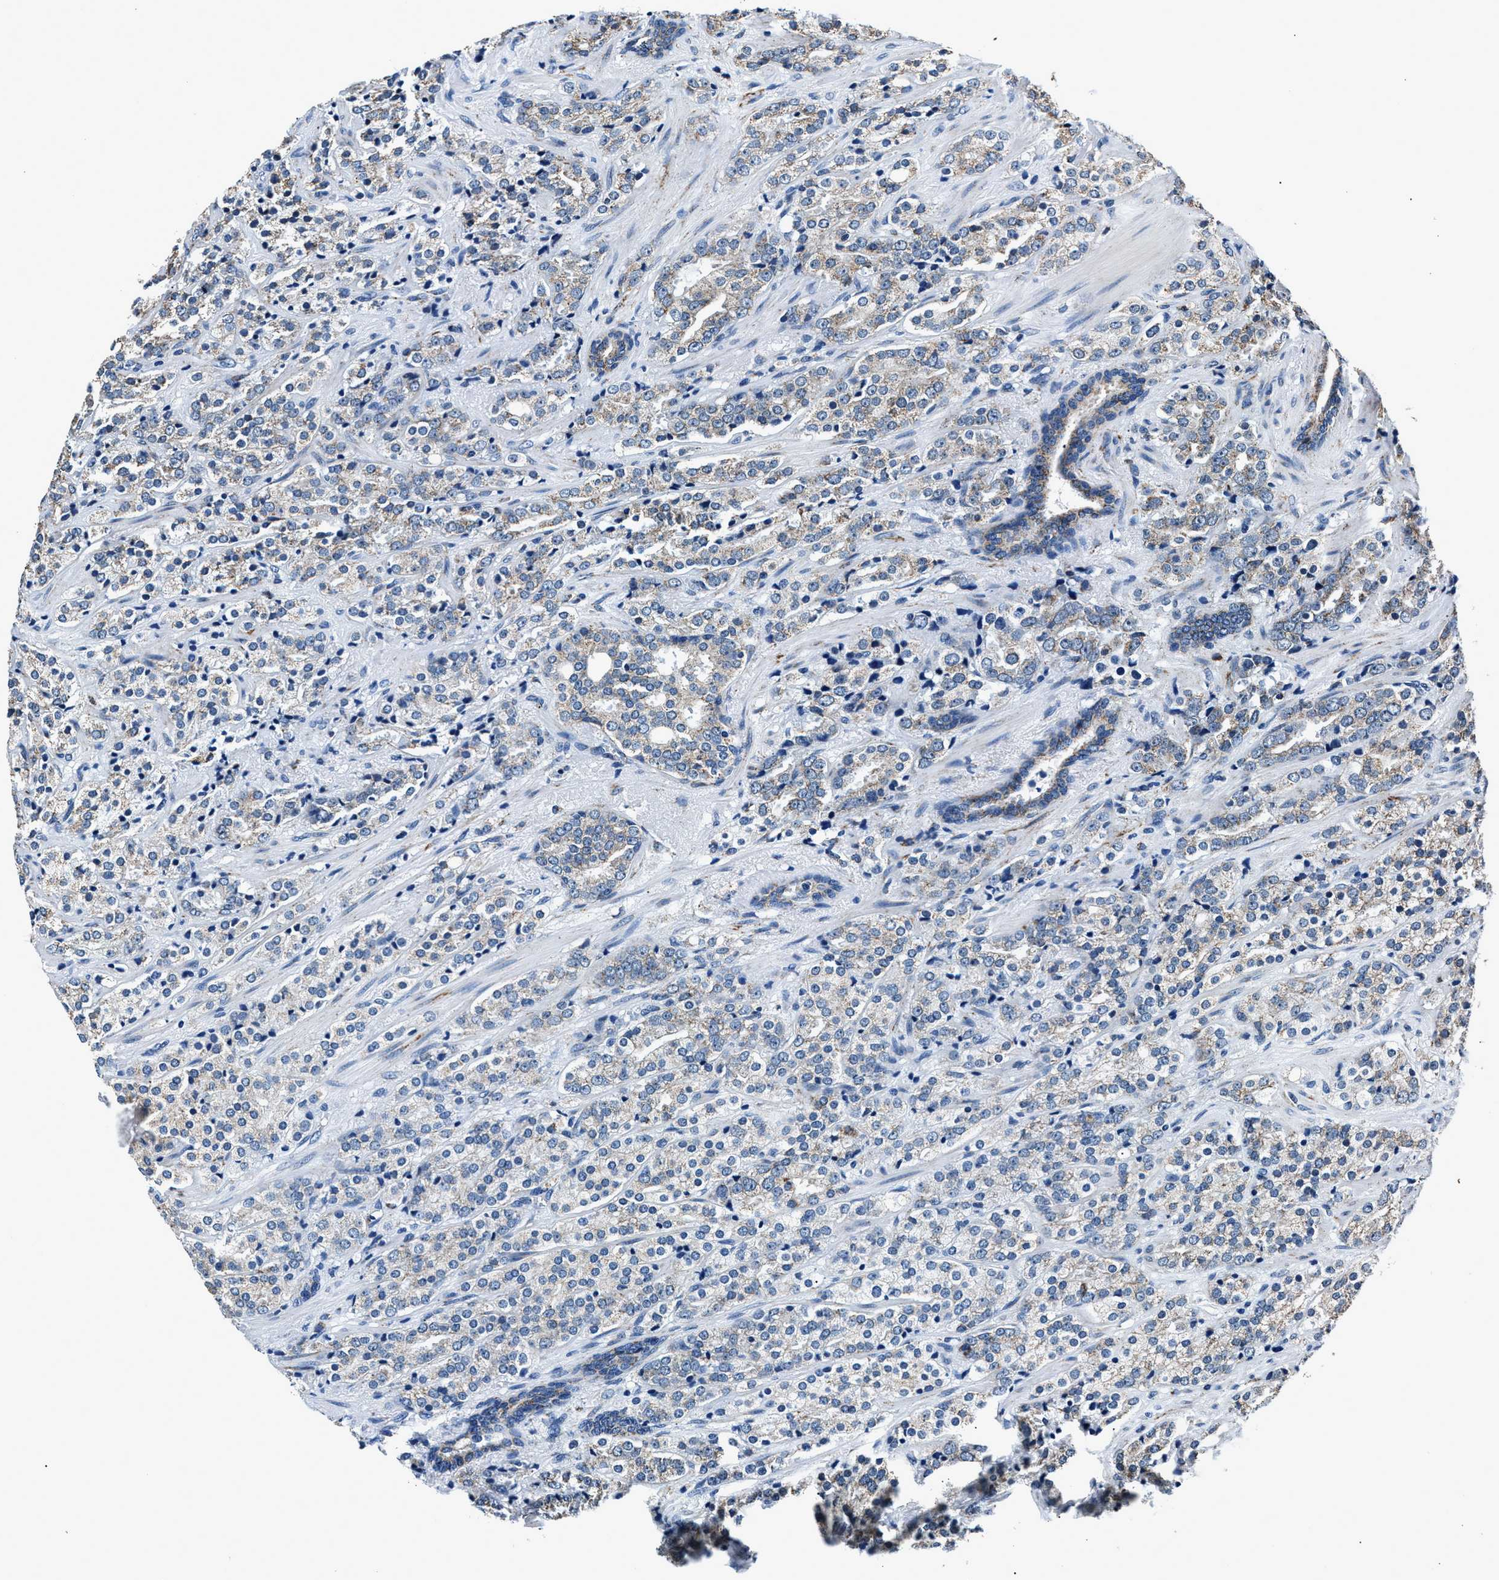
{"staining": {"intensity": "weak", "quantity": "25%-75%", "location": "cytoplasmic/membranous"}, "tissue": "prostate cancer", "cell_type": "Tumor cells", "image_type": "cancer", "snomed": [{"axis": "morphology", "description": "Adenocarcinoma, High grade"}, {"axis": "topography", "description": "Prostate"}], "caption": "A brown stain highlights weak cytoplasmic/membranous positivity of a protein in human prostate cancer tumor cells. Nuclei are stained in blue.", "gene": "HIBADH", "patient": {"sex": "male", "age": 71}}